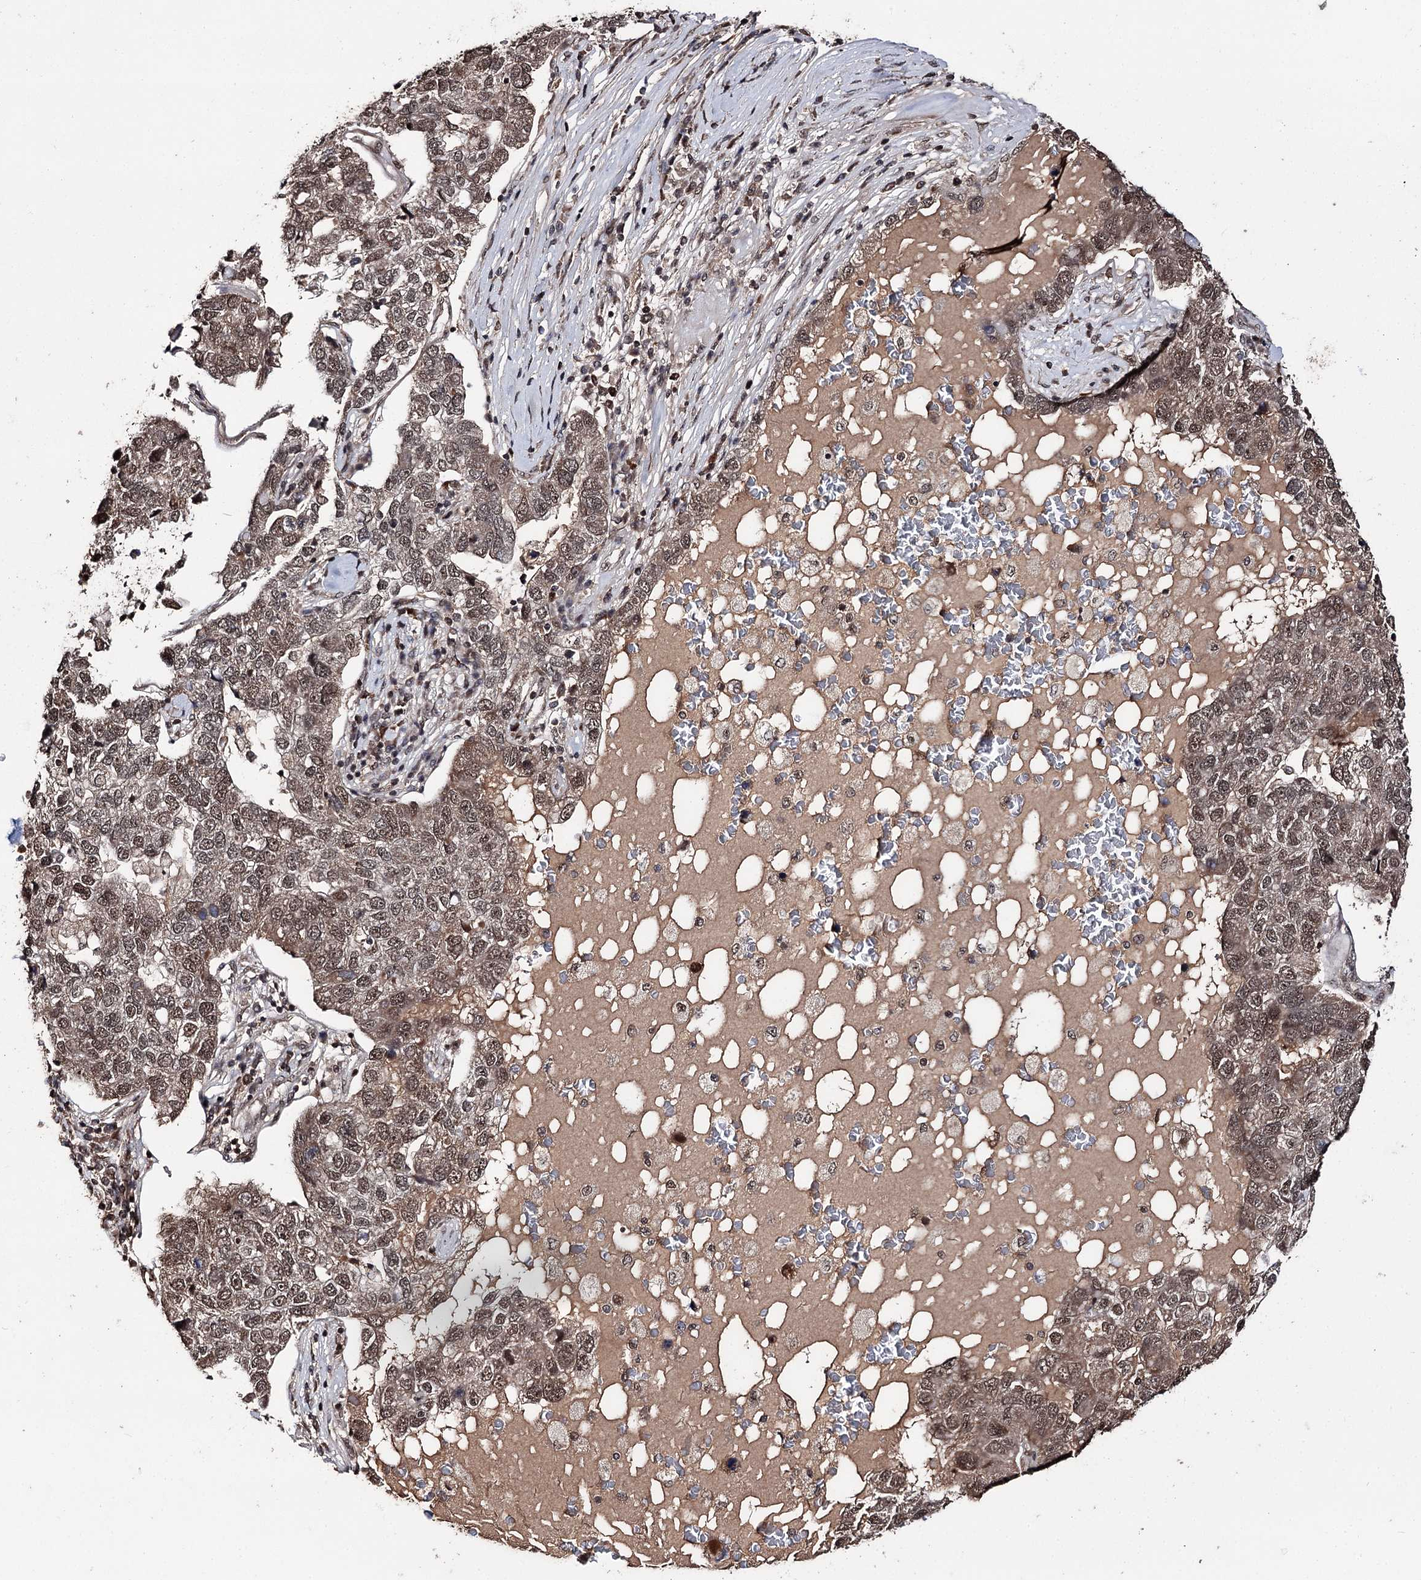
{"staining": {"intensity": "moderate", "quantity": ">75%", "location": "cytoplasmic/membranous,nuclear"}, "tissue": "pancreatic cancer", "cell_type": "Tumor cells", "image_type": "cancer", "snomed": [{"axis": "morphology", "description": "Adenocarcinoma, NOS"}, {"axis": "topography", "description": "Pancreas"}], "caption": "The immunohistochemical stain highlights moderate cytoplasmic/membranous and nuclear staining in tumor cells of pancreatic cancer tissue.", "gene": "FAM53B", "patient": {"sex": "female", "age": 61}}